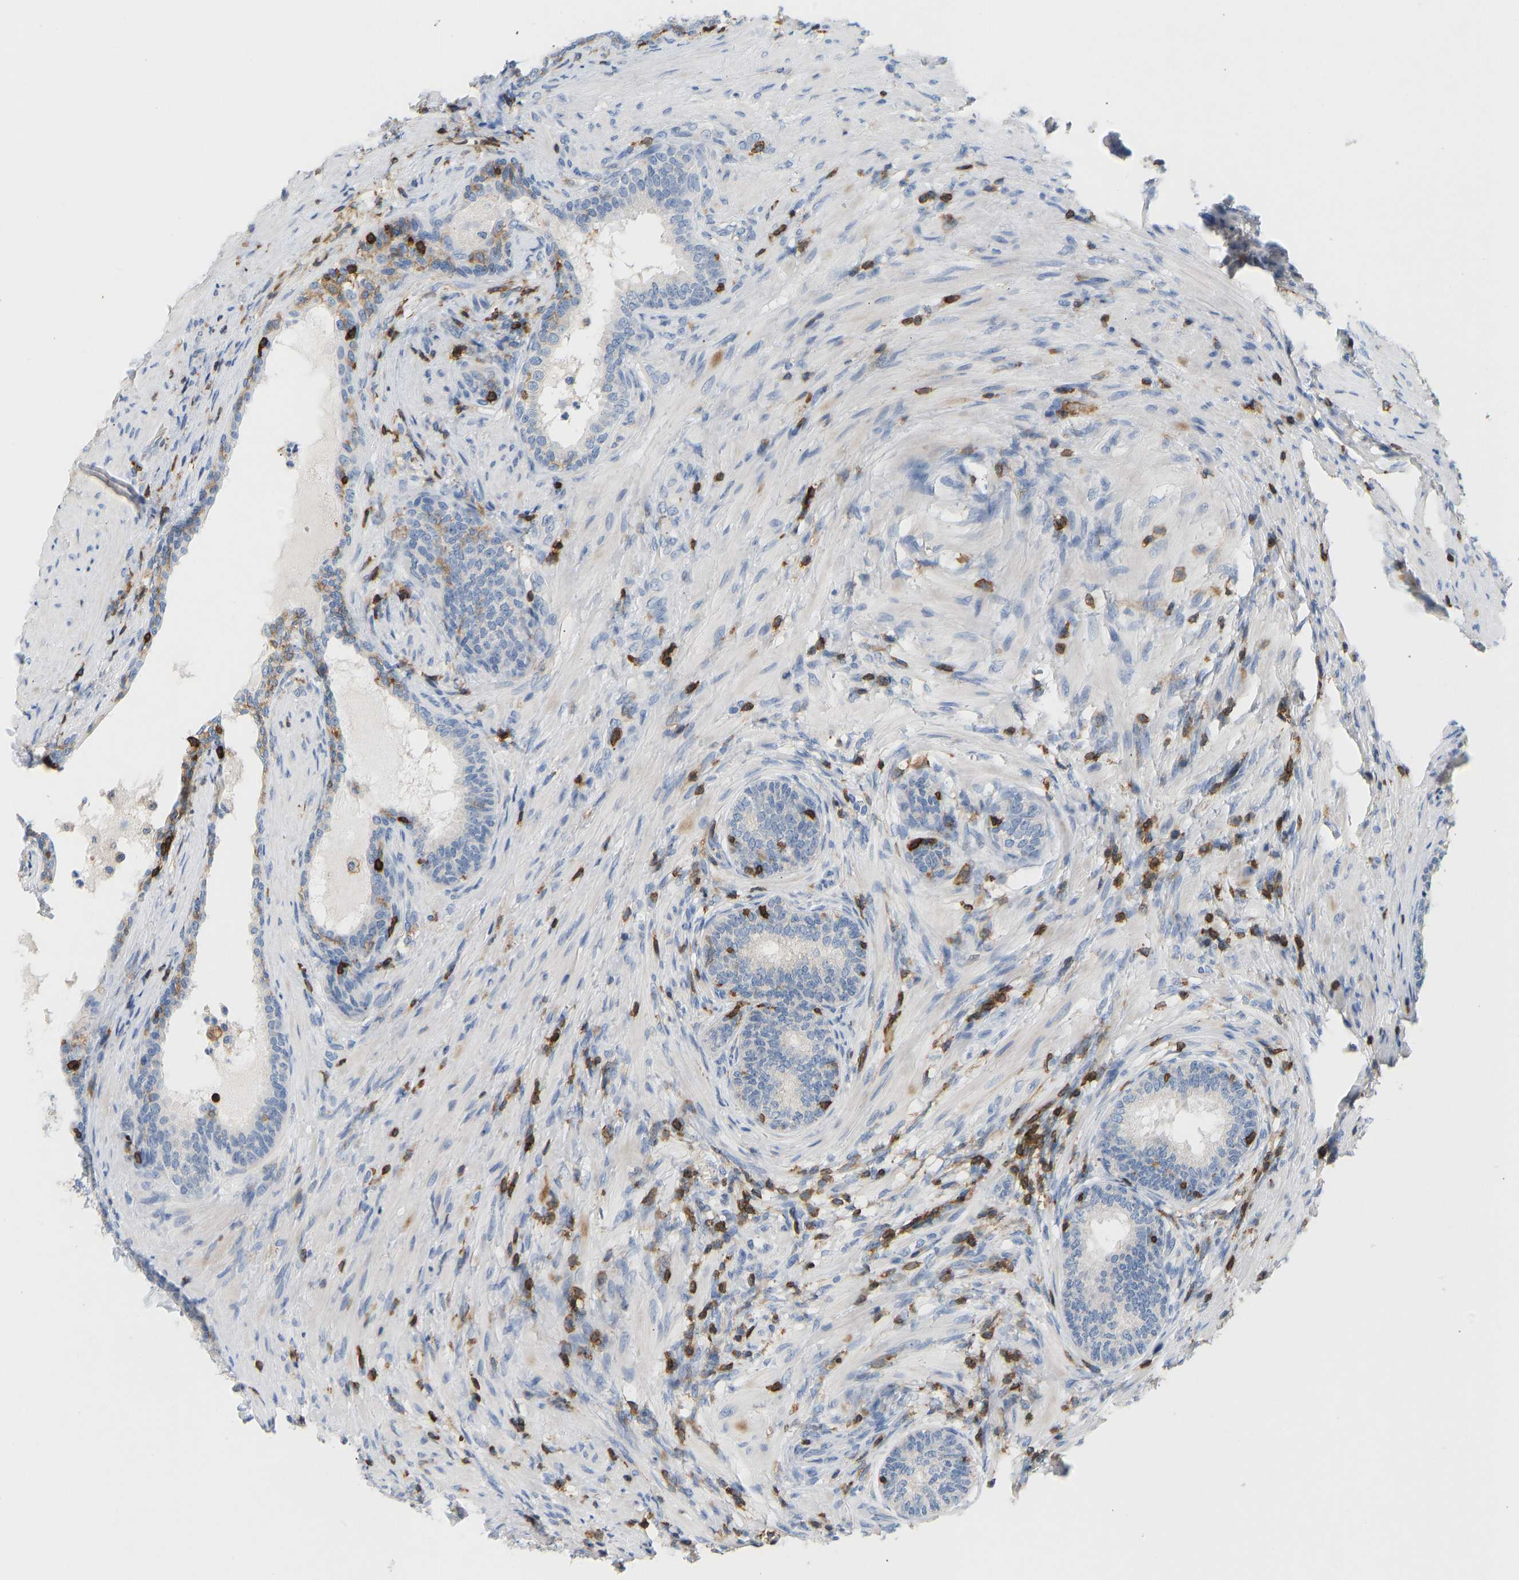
{"staining": {"intensity": "negative", "quantity": "none", "location": "none"}, "tissue": "prostate", "cell_type": "Glandular cells", "image_type": "normal", "snomed": [{"axis": "morphology", "description": "Normal tissue, NOS"}, {"axis": "topography", "description": "Prostate"}], "caption": "There is no significant expression in glandular cells of prostate. (Brightfield microscopy of DAB (3,3'-diaminobenzidine) immunohistochemistry at high magnification).", "gene": "EVL", "patient": {"sex": "male", "age": 76}}